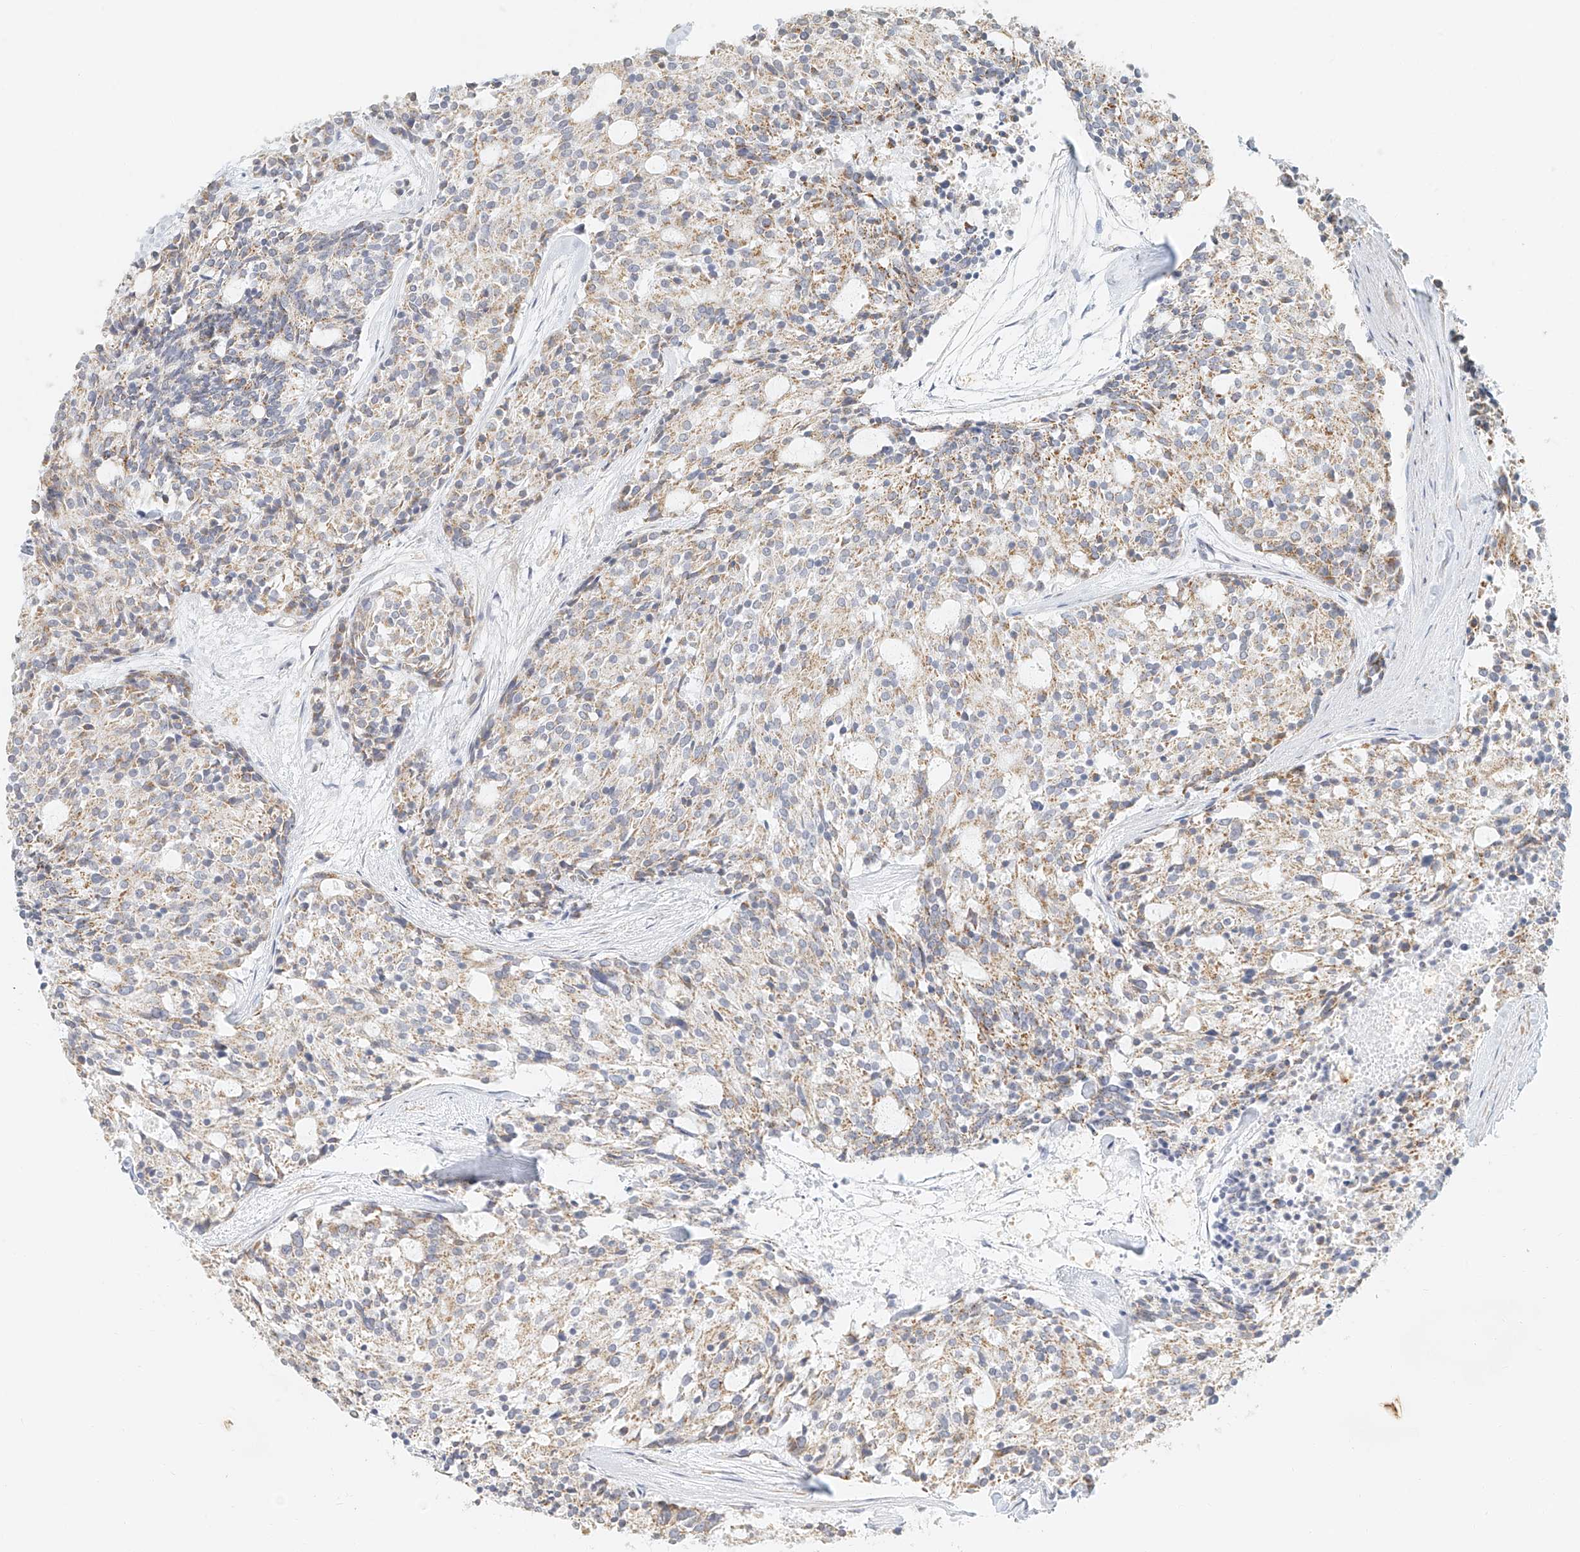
{"staining": {"intensity": "weak", "quantity": "<25%", "location": "cytoplasmic/membranous"}, "tissue": "carcinoid", "cell_type": "Tumor cells", "image_type": "cancer", "snomed": [{"axis": "morphology", "description": "Carcinoid, malignant, NOS"}, {"axis": "topography", "description": "Pancreas"}], "caption": "Tumor cells are negative for brown protein staining in carcinoid. Brightfield microscopy of immunohistochemistry stained with DAB (3,3'-diaminobenzidine) (brown) and hematoxylin (blue), captured at high magnification.", "gene": "CXorf58", "patient": {"sex": "female", "age": 54}}